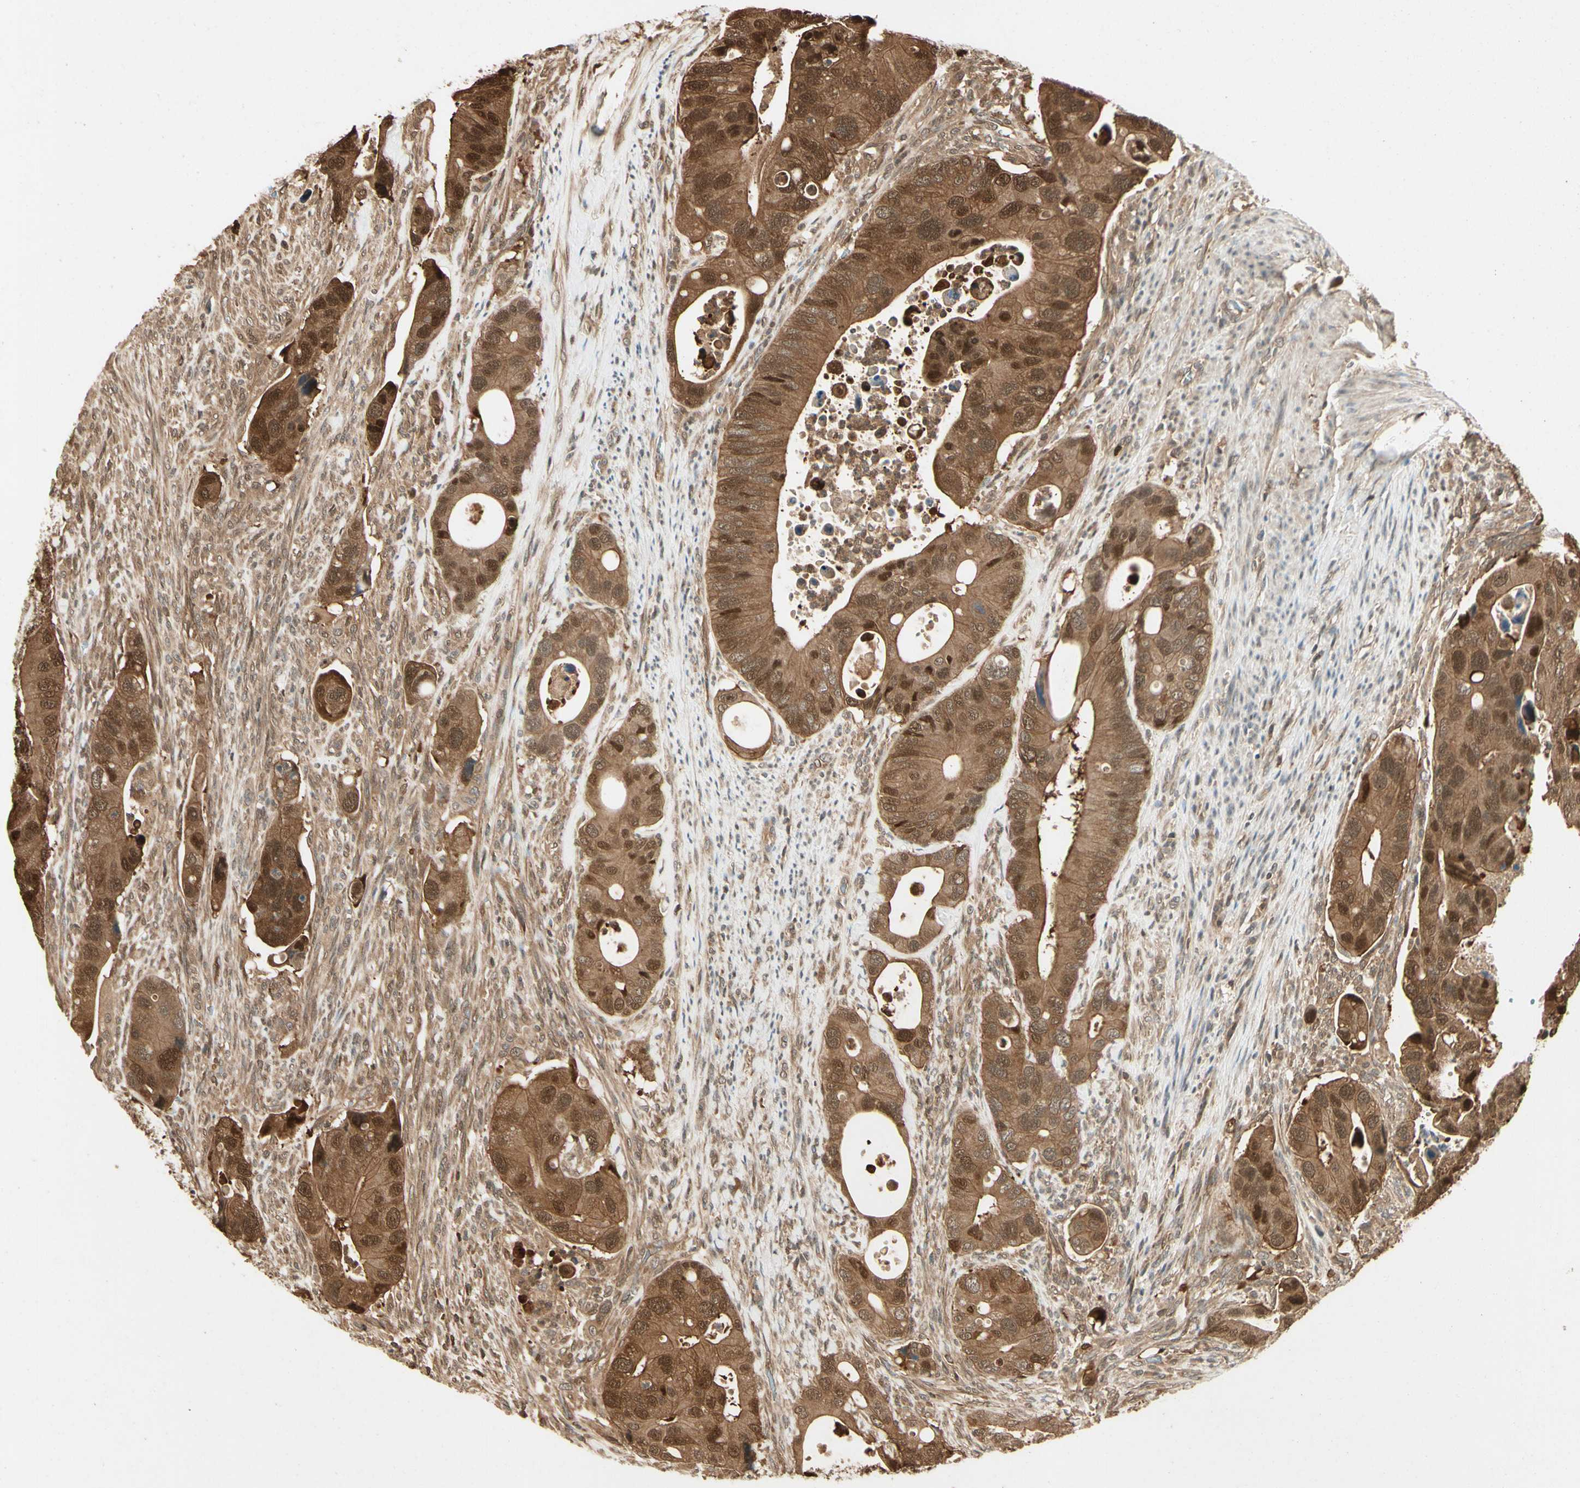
{"staining": {"intensity": "strong", "quantity": ">75%", "location": "cytoplasmic/membranous,nuclear"}, "tissue": "colorectal cancer", "cell_type": "Tumor cells", "image_type": "cancer", "snomed": [{"axis": "morphology", "description": "Adenocarcinoma, NOS"}, {"axis": "topography", "description": "Rectum"}], "caption": "An image showing strong cytoplasmic/membranous and nuclear expression in approximately >75% of tumor cells in adenocarcinoma (colorectal), as visualized by brown immunohistochemical staining.", "gene": "YWHAQ", "patient": {"sex": "female", "age": 57}}